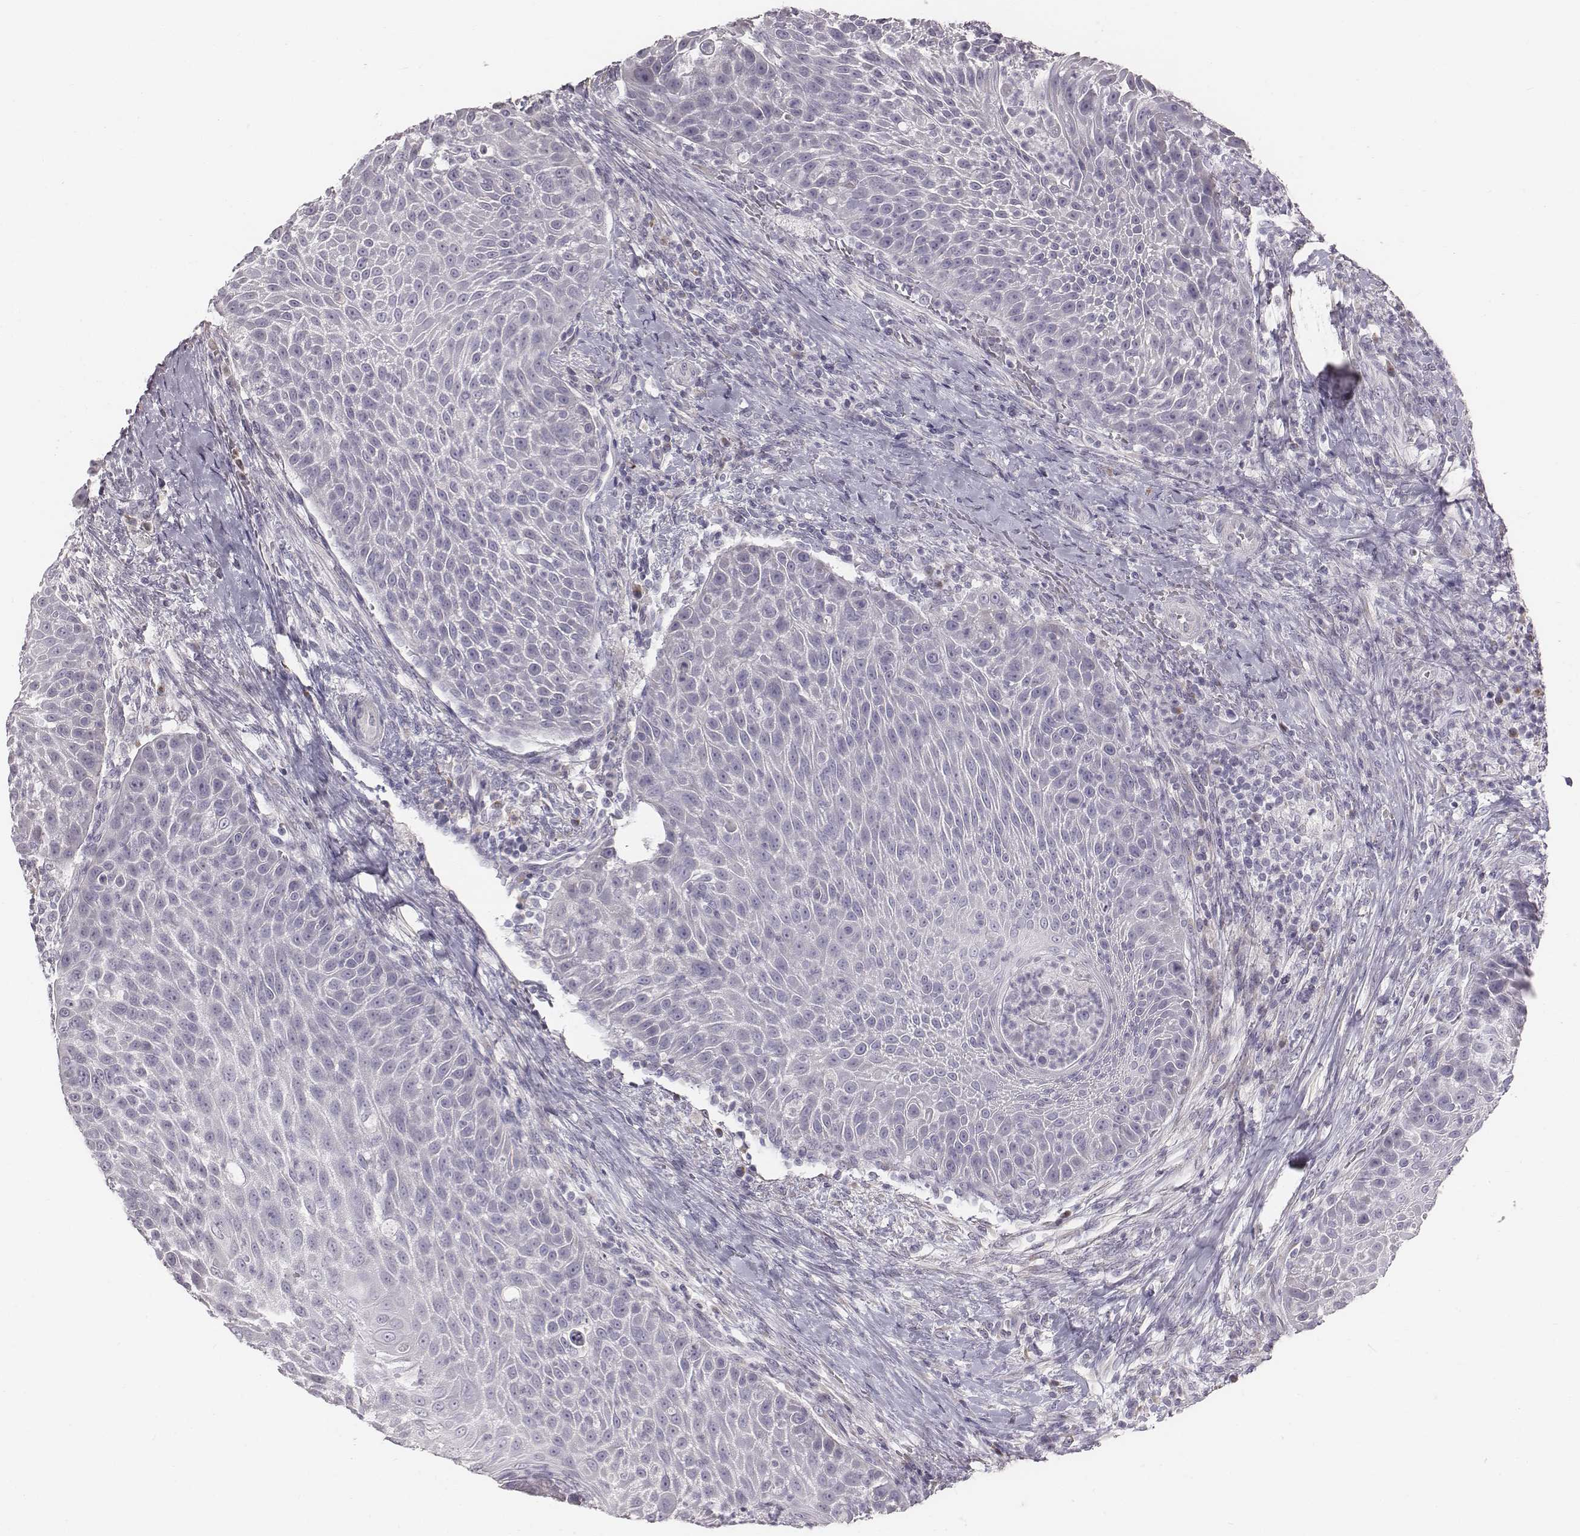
{"staining": {"intensity": "negative", "quantity": "none", "location": "none"}, "tissue": "head and neck cancer", "cell_type": "Tumor cells", "image_type": "cancer", "snomed": [{"axis": "morphology", "description": "Squamous cell carcinoma, NOS"}, {"axis": "topography", "description": "Head-Neck"}], "caption": "Tumor cells show no significant protein expression in head and neck cancer (squamous cell carcinoma).", "gene": "C6orf58", "patient": {"sex": "male", "age": 69}}